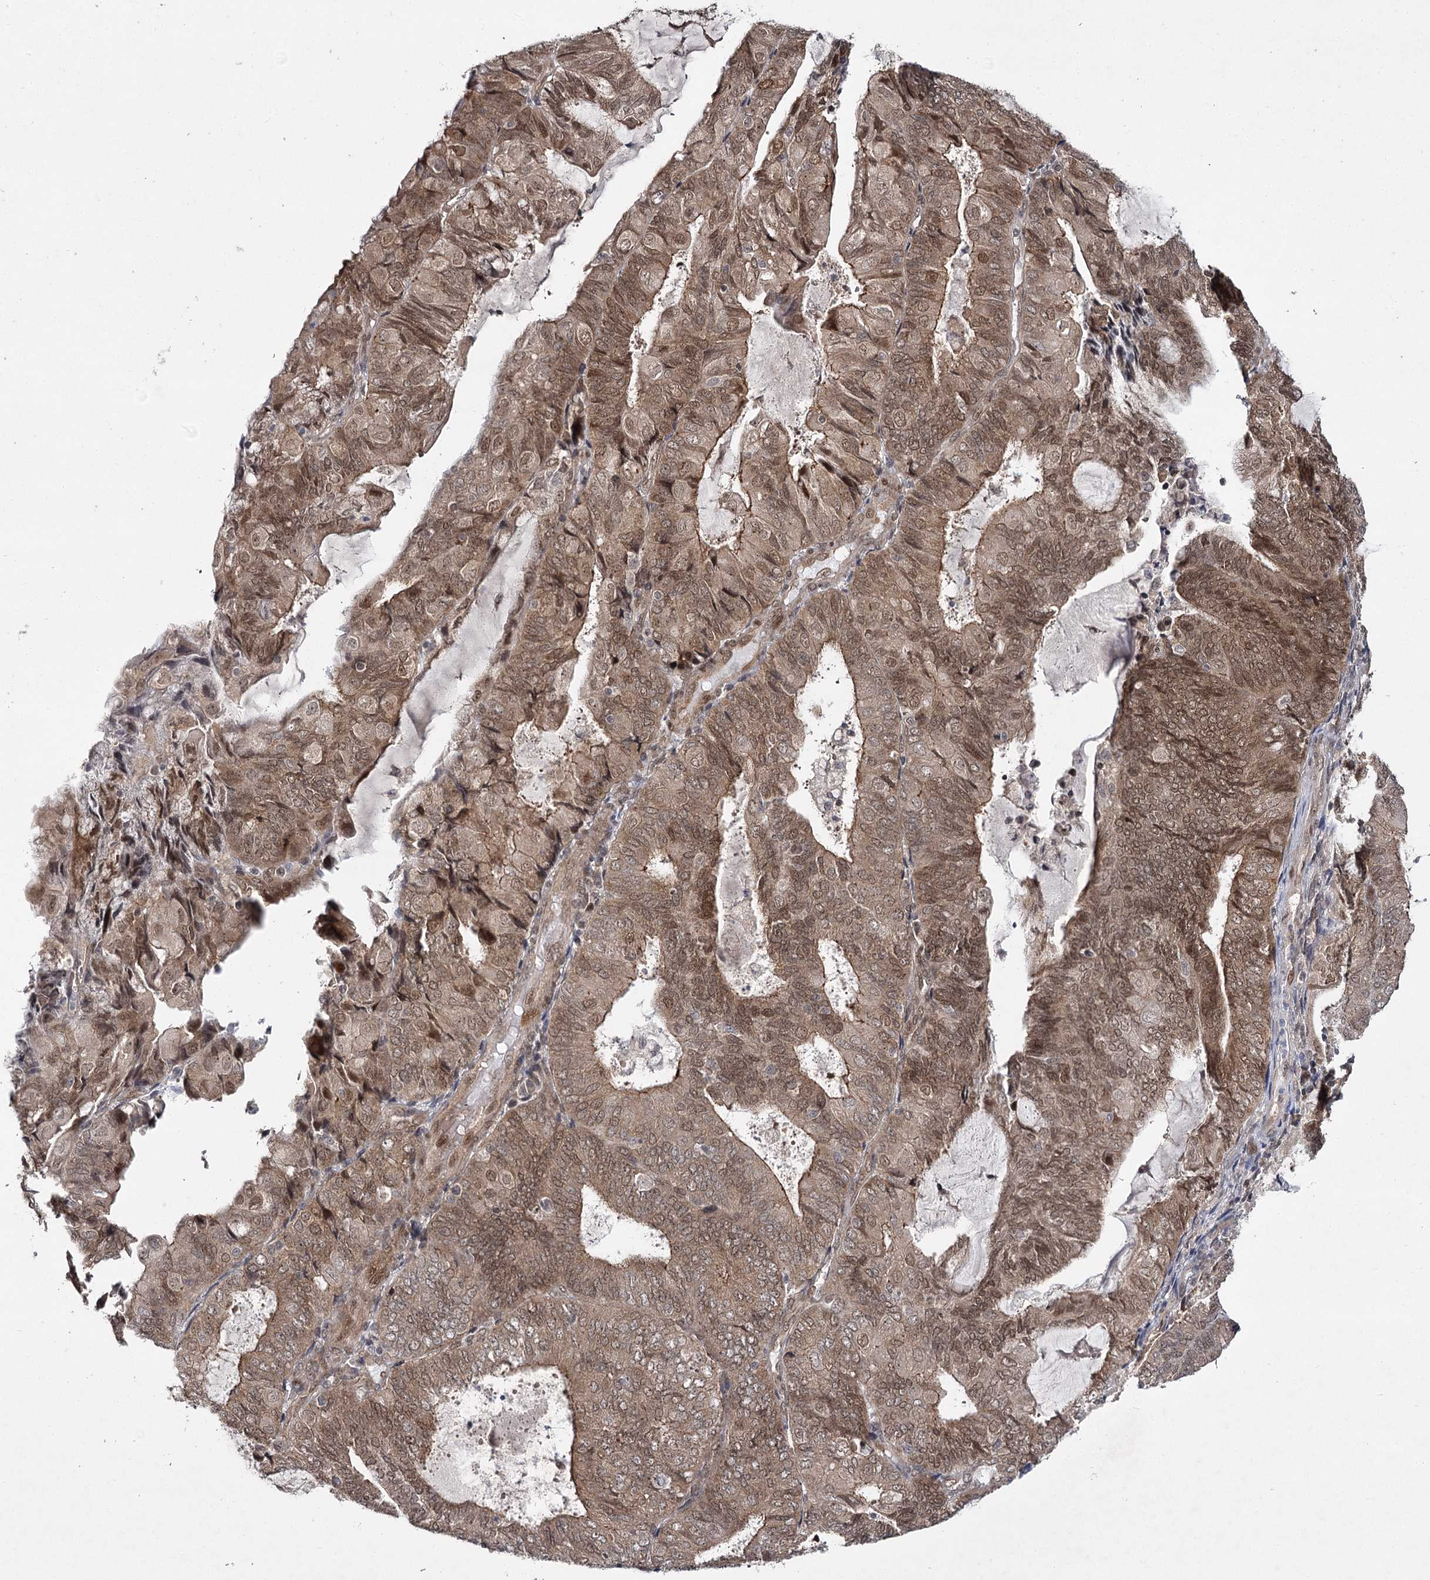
{"staining": {"intensity": "moderate", "quantity": ">75%", "location": "cytoplasmic/membranous,nuclear"}, "tissue": "endometrial cancer", "cell_type": "Tumor cells", "image_type": "cancer", "snomed": [{"axis": "morphology", "description": "Adenocarcinoma, NOS"}, {"axis": "topography", "description": "Endometrium"}], "caption": "A brown stain labels moderate cytoplasmic/membranous and nuclear expression of a protein in human endometrial cancer (adenocarcinoma) tumor cells.", "gene": "DCUN1D4", "patient": {"sex": "female", "age": 81}}